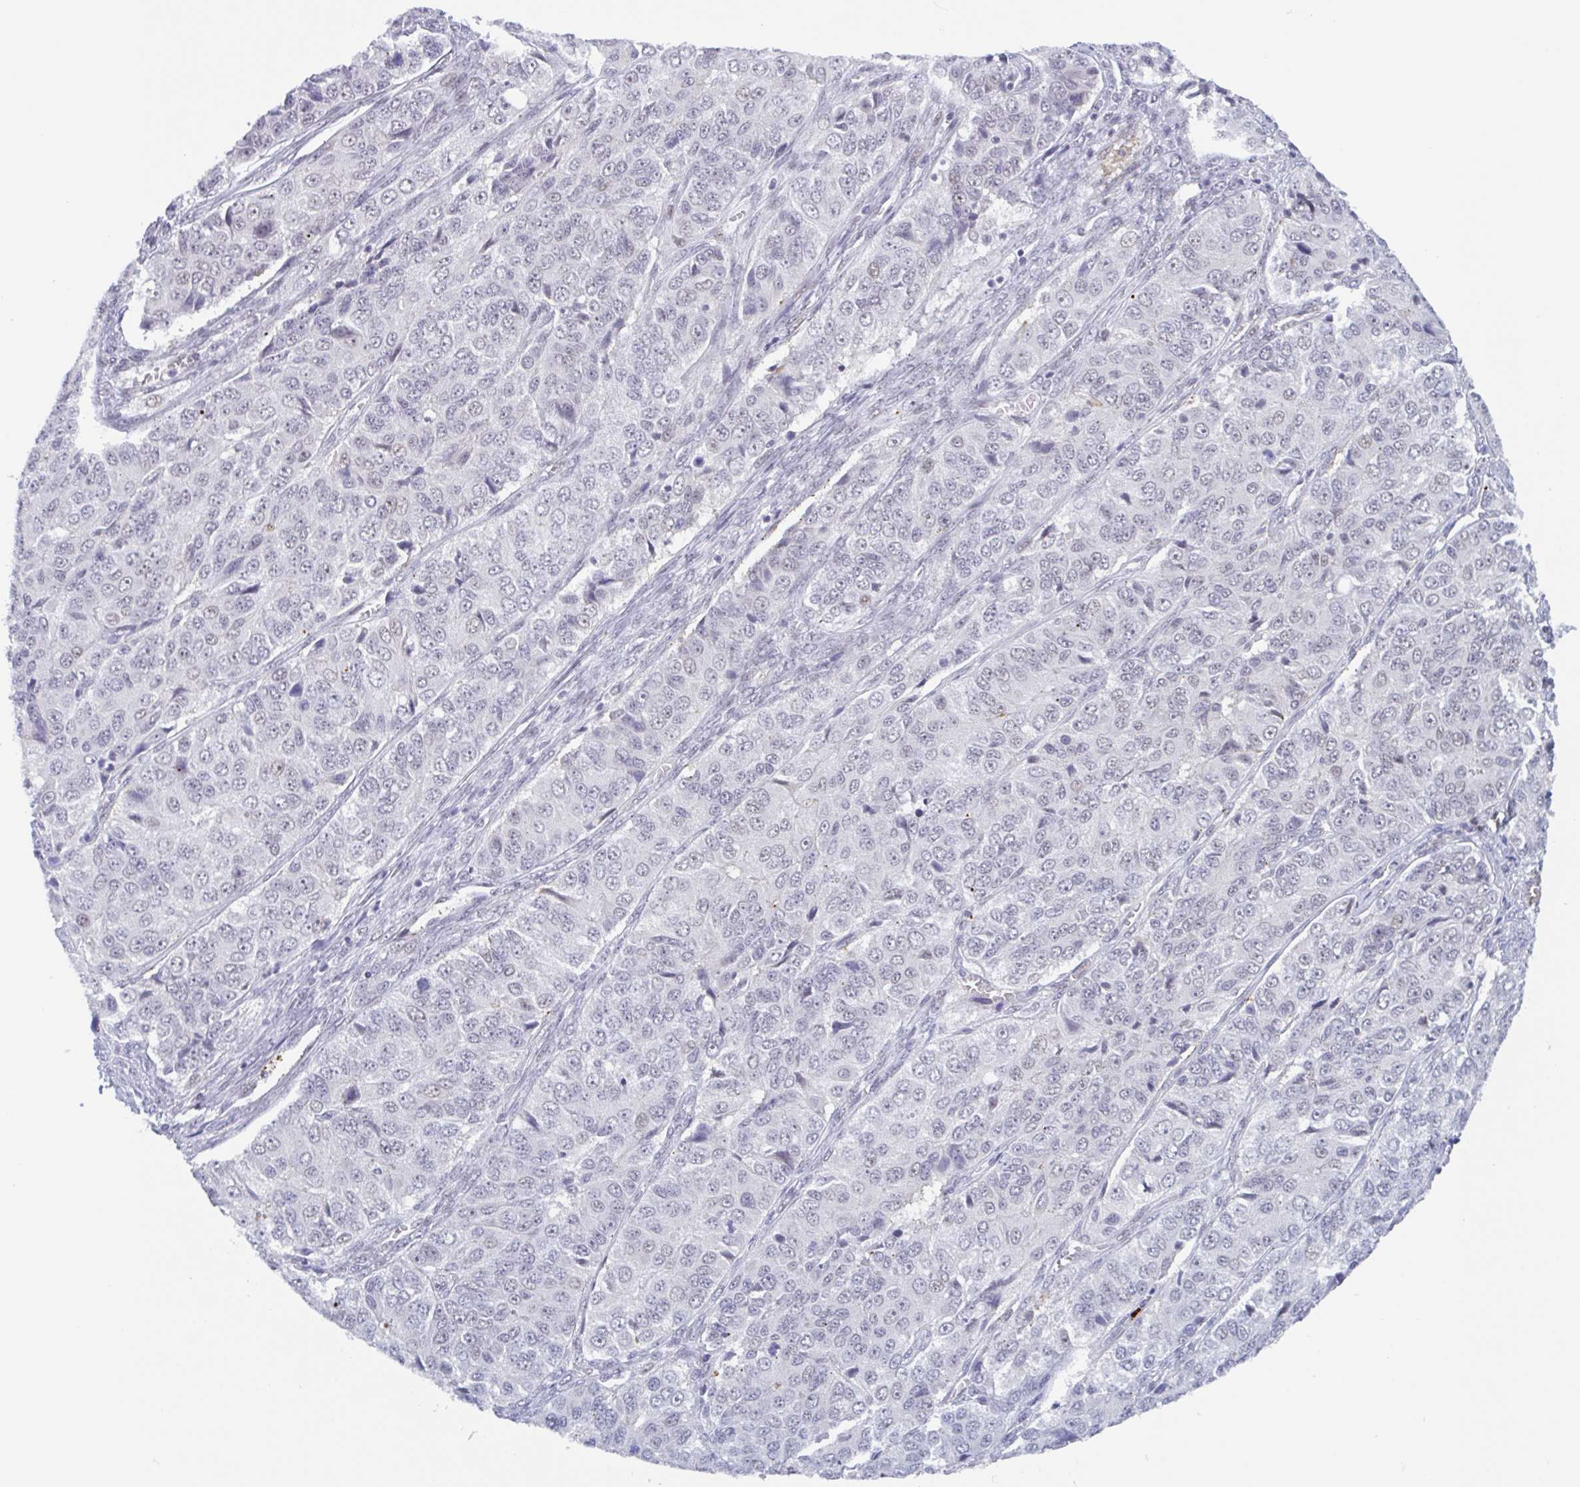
{"staining": {"intensity": "negative", "quantity": "none", "location": "none"}, "tissue": "ovarian cancer", "cell_type": "Tumor cells", "image_type": "cancer", "snomed": [{"axis": "morphology", "description": "Carcinoma, endometroid"}, {"axis": "topography", "description": "Ovary"}], "caption": "A histopathology image of ovarian cancer (endometroid carcinoma) stained for a protein reveals no brown staining in tumor cells.", "gene": "PLG", "patient": {"sex": "female", "age": 51}}